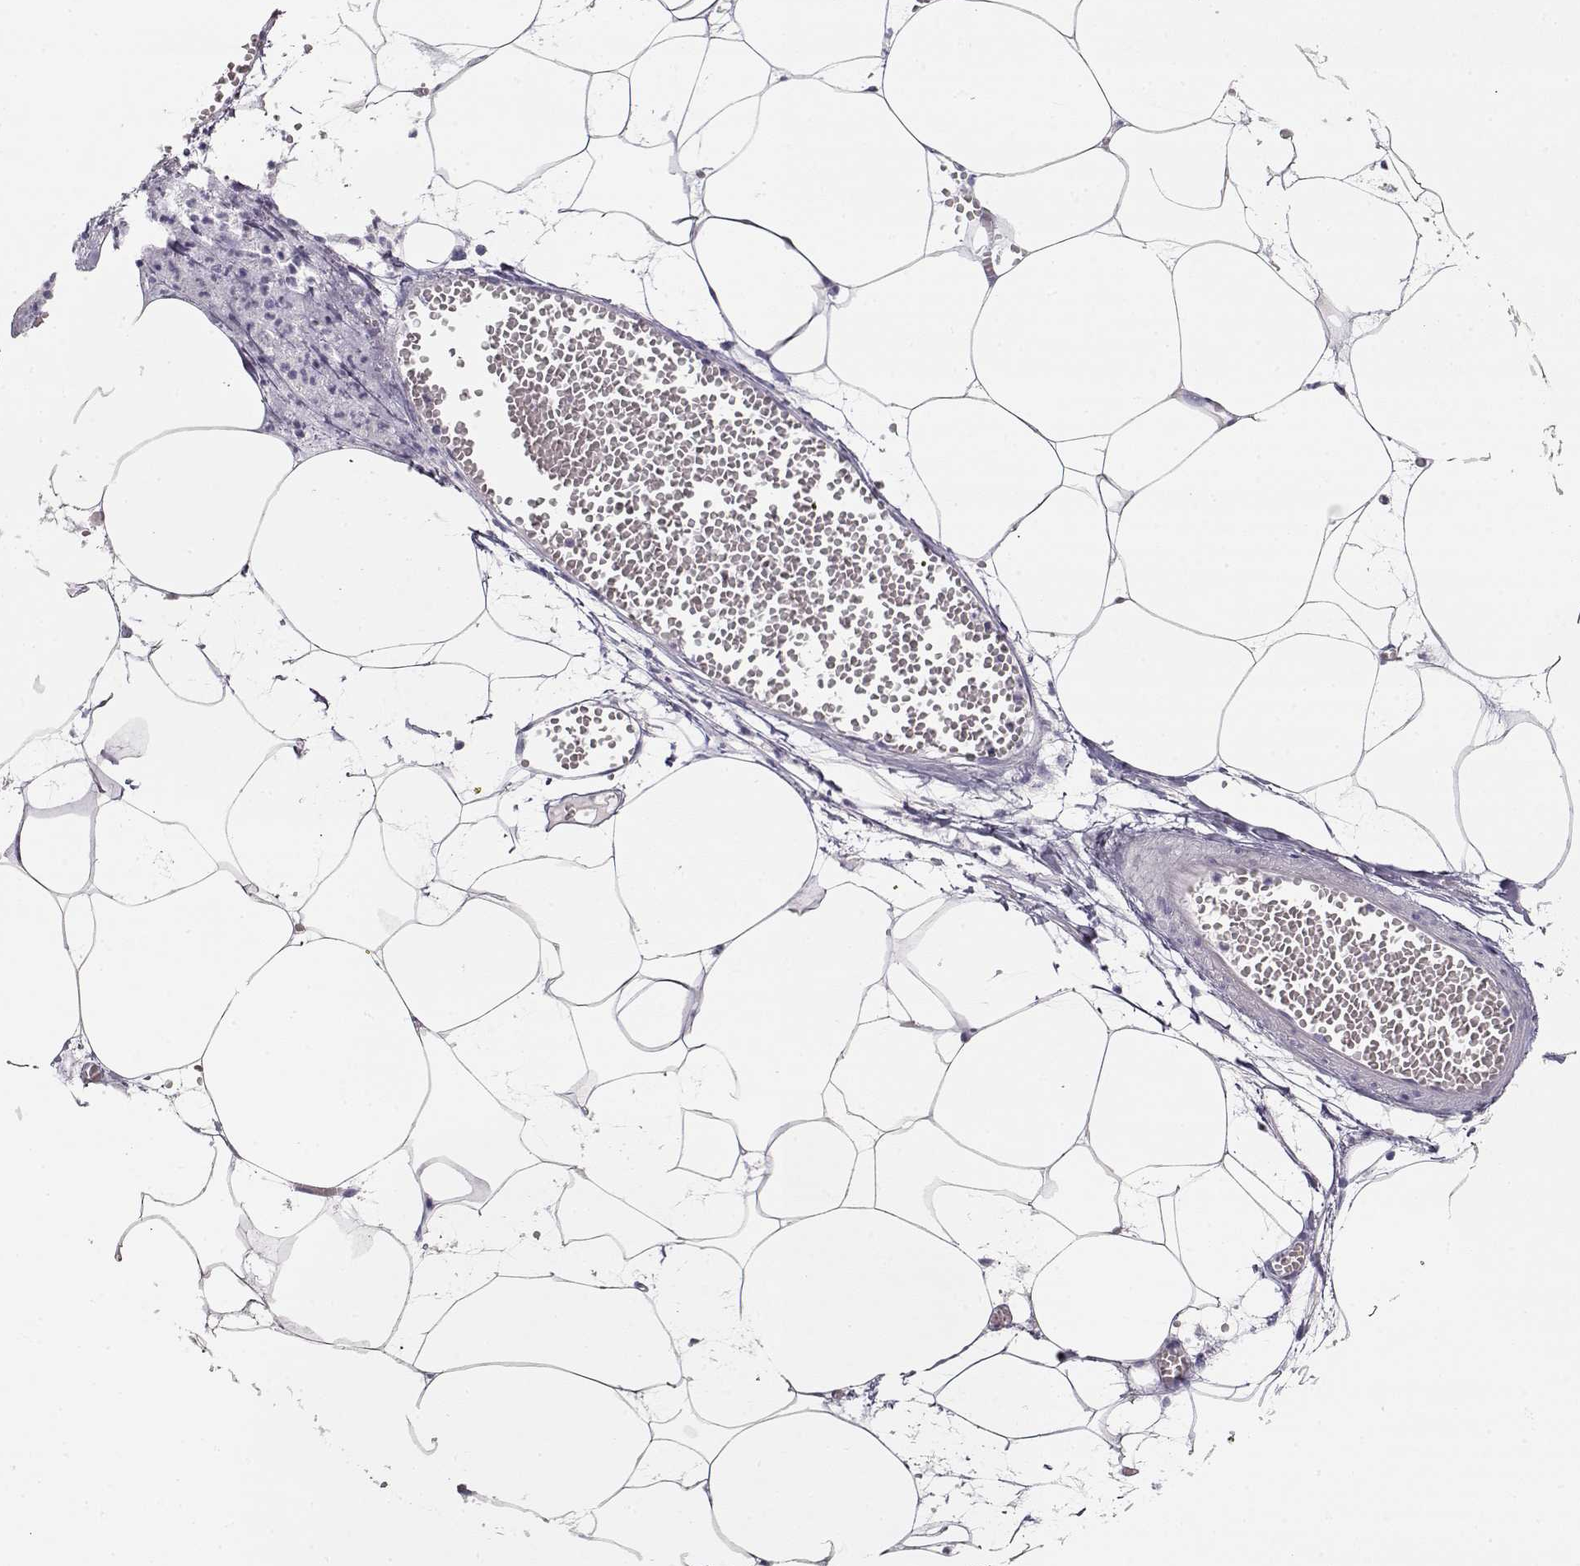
{"staining": {"intensity": "negative", "quantity": "none", "location": "none"}, "tissue": "adipose tissue", "cell_type": "Adipocytes", "image_type": "normal", "snomed": [{"axis": "morphology", "description": "Normal tissue, NOS"}, {"axis": "topography", "description": "Adipose tissue"}, {"axis": "topography", "description": "Pancreas"}, {"axis": "topography", "description": "Peripheral nerve tissue"}], "caption": "DAB immunohistochemical staining of benign adipose tissue demonstrates no significant staining in adipocytes.", "gene": "GLIPR1L2", "patient": {"sex": "female", "age": 58}}